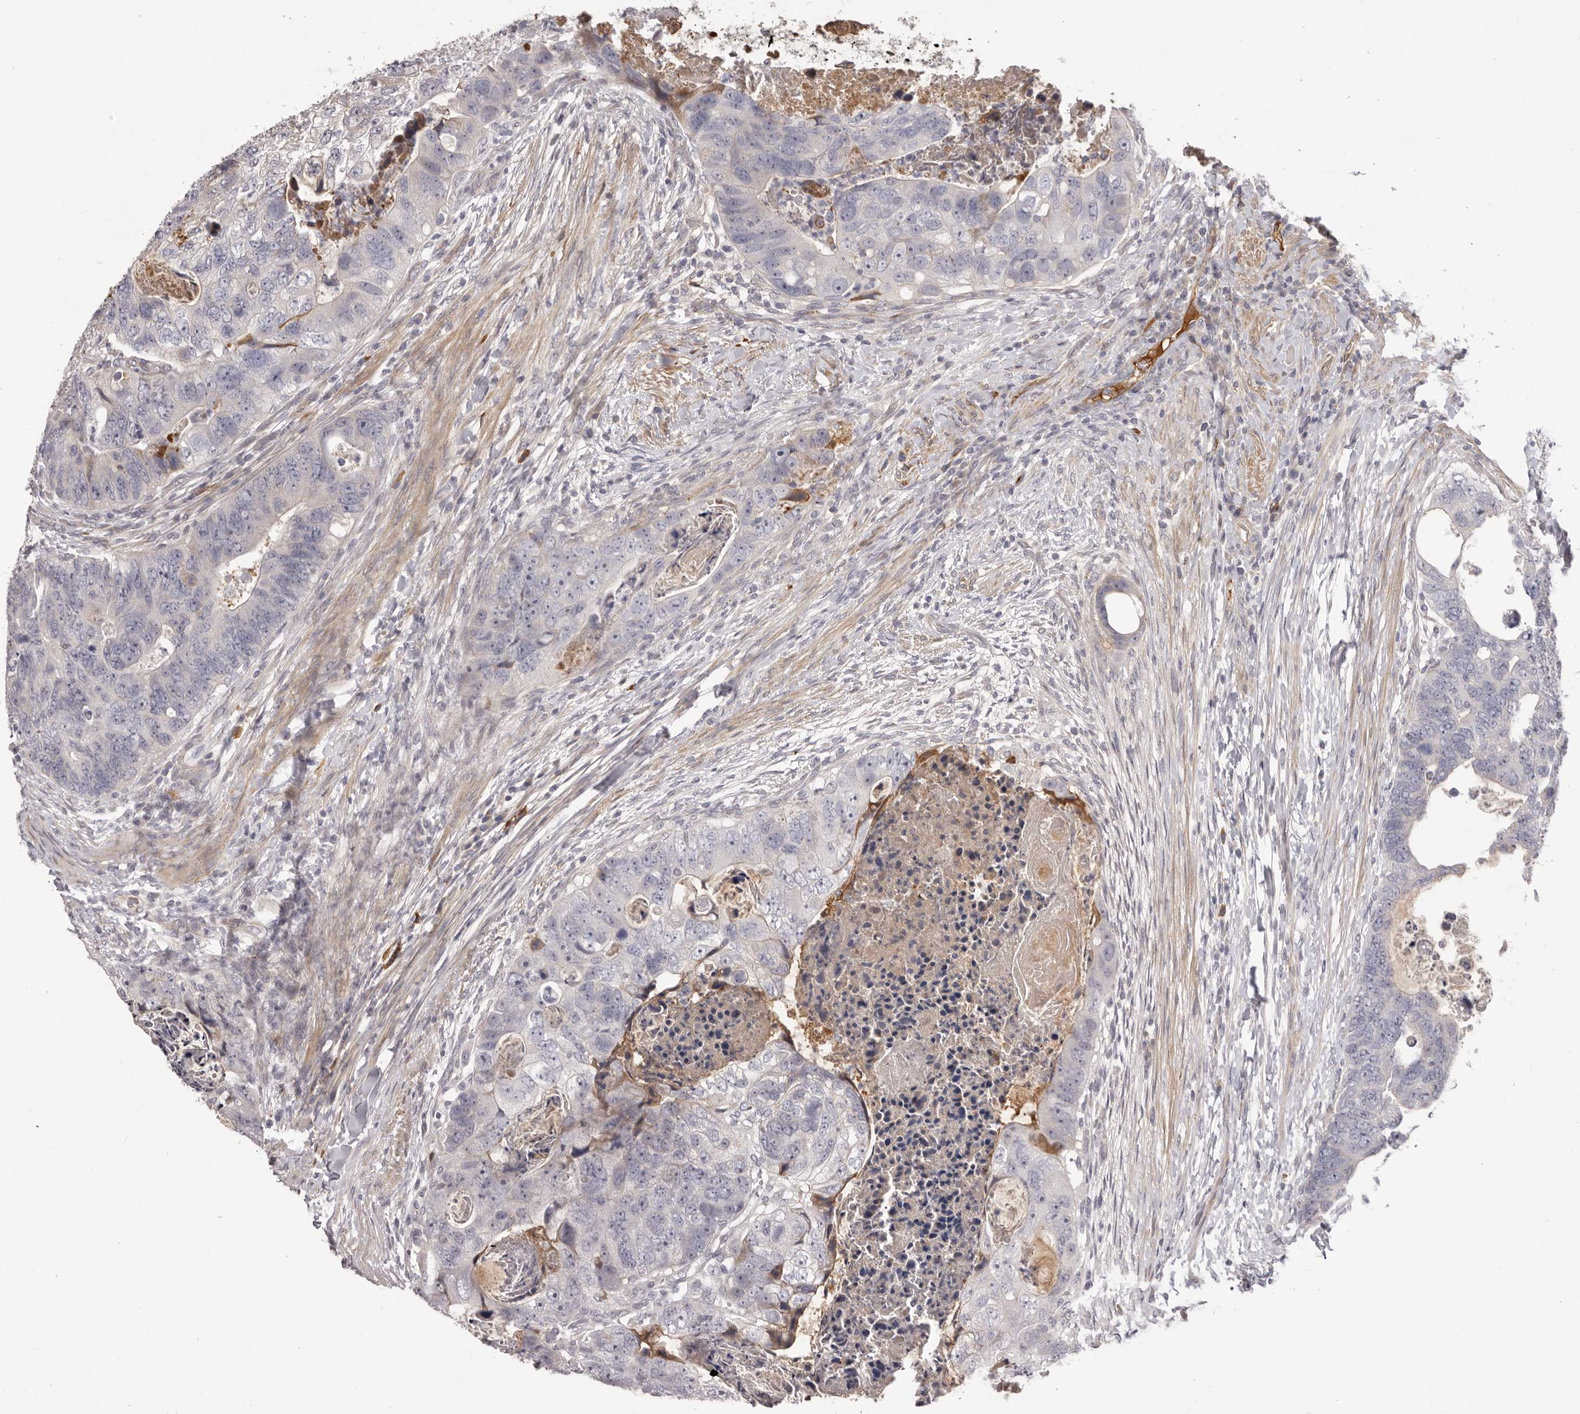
{"staining": {"intensity": "negative", "quantity": "none", "location": "none"}, "tissue": "colorectal cancer", "cell_type": "Tumor cells", "image_type": "cancer", "snomed": [{"axis": "morphology", "description": "Adenocarcinoma, NOS"}, {"axis": "topography", "description": "Rectum"}], "caption": "Photomicrograph shows no significant protein staining in tumor cells of colorectal adenocarcinoma.", "gene": "OTUD3", "patient": {"sex": "male", "age": 59}}